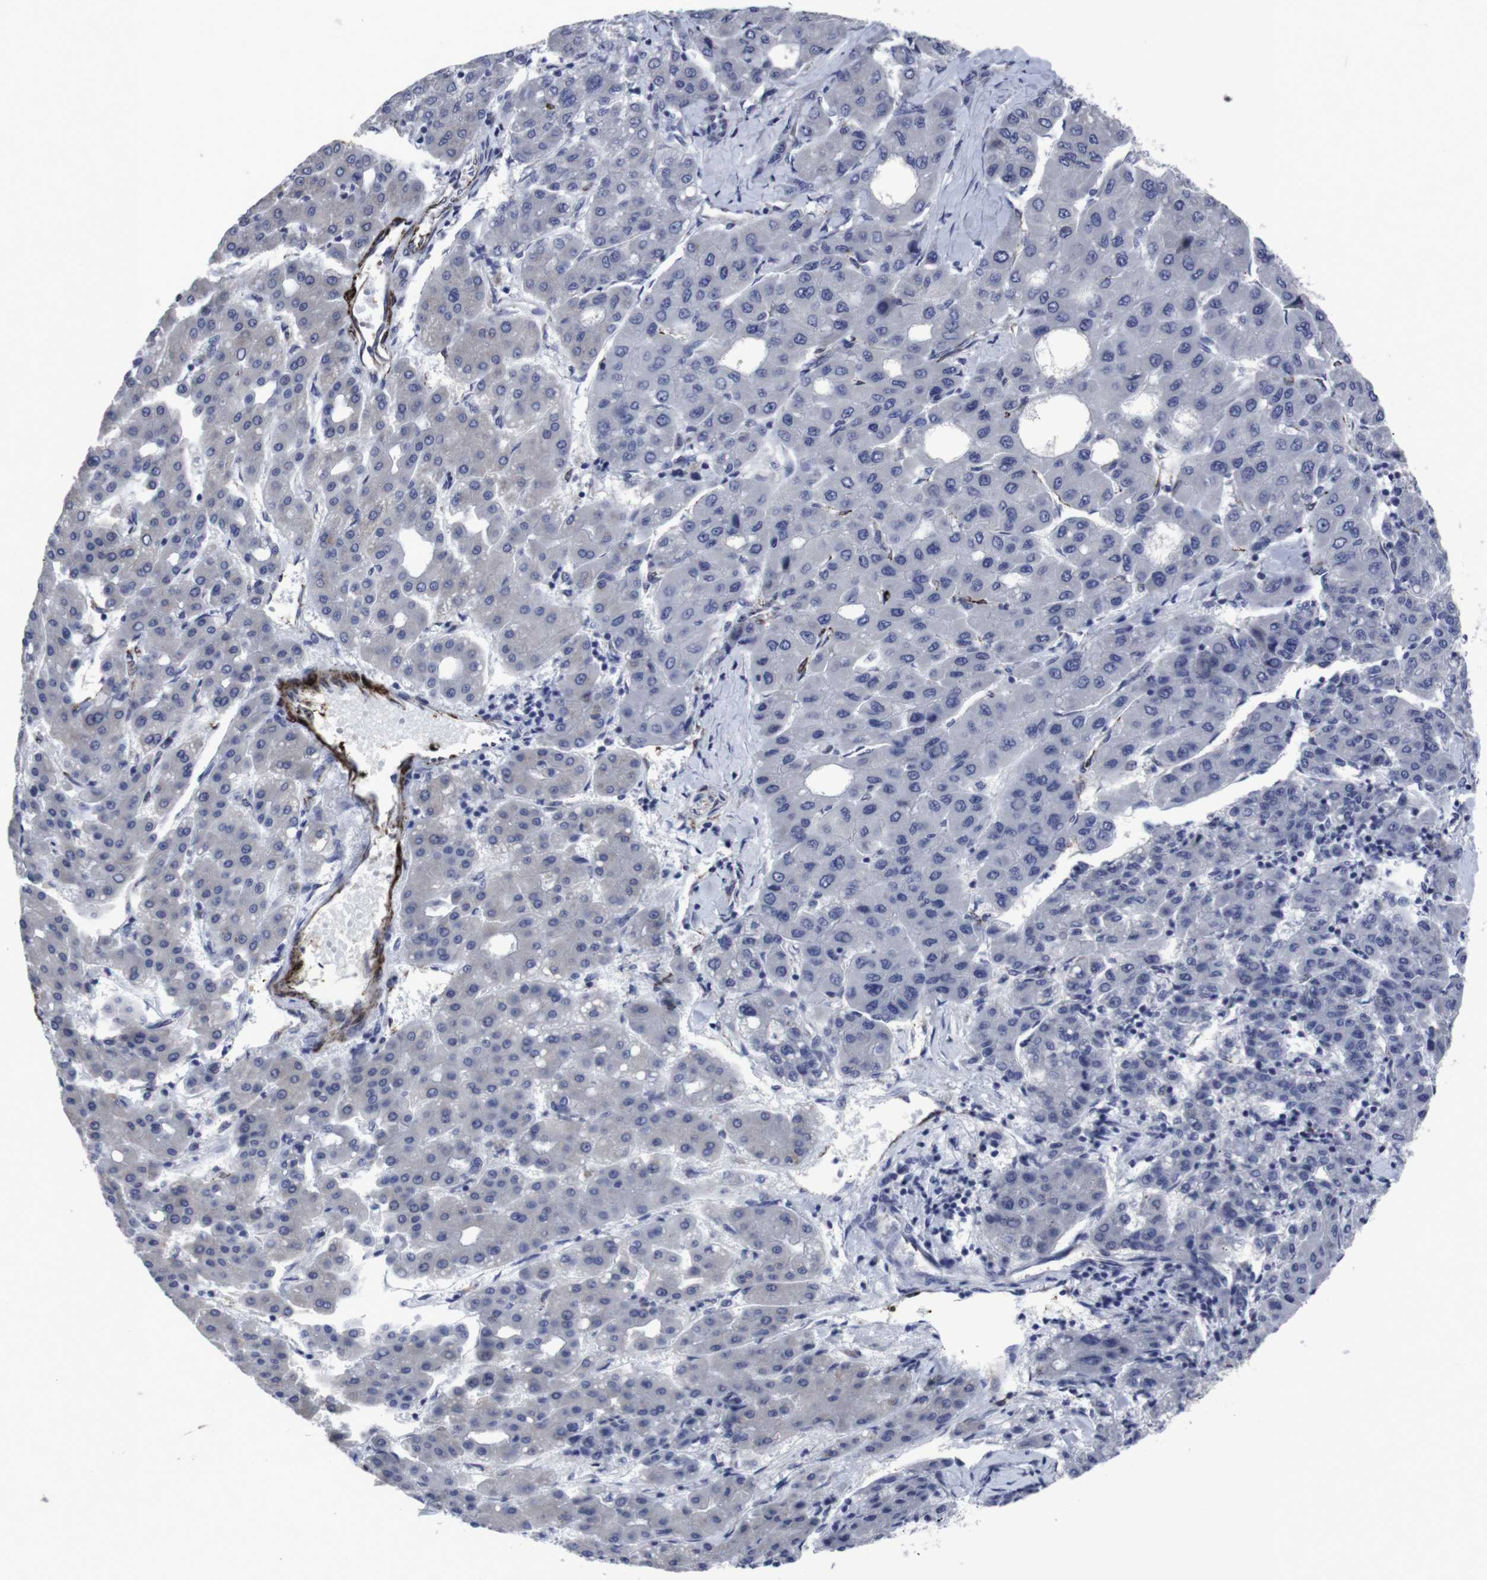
{"staining": {"intensity": "negative", "quantity": "none", "location": "none"}, "tissue": "liver cancer", "cell_type": "Tumor cells", "image_type": "cancer", "snomed": [{"axis": "morphology", "description": "Carcinoma, Hepatocellular, NOS"}, {"axis": "topography", "description": "Liver"}], "caption": "Immunohistochemistry photomicrograph of neoplastic tissue: human liver hepatocellular carcinoma stained with DAB (3,3'-diaminobenzidine) displays no significant protein expression in tumor cells.", "gene": "SNCG", "patient": {"sex": "male", "age": 65}}